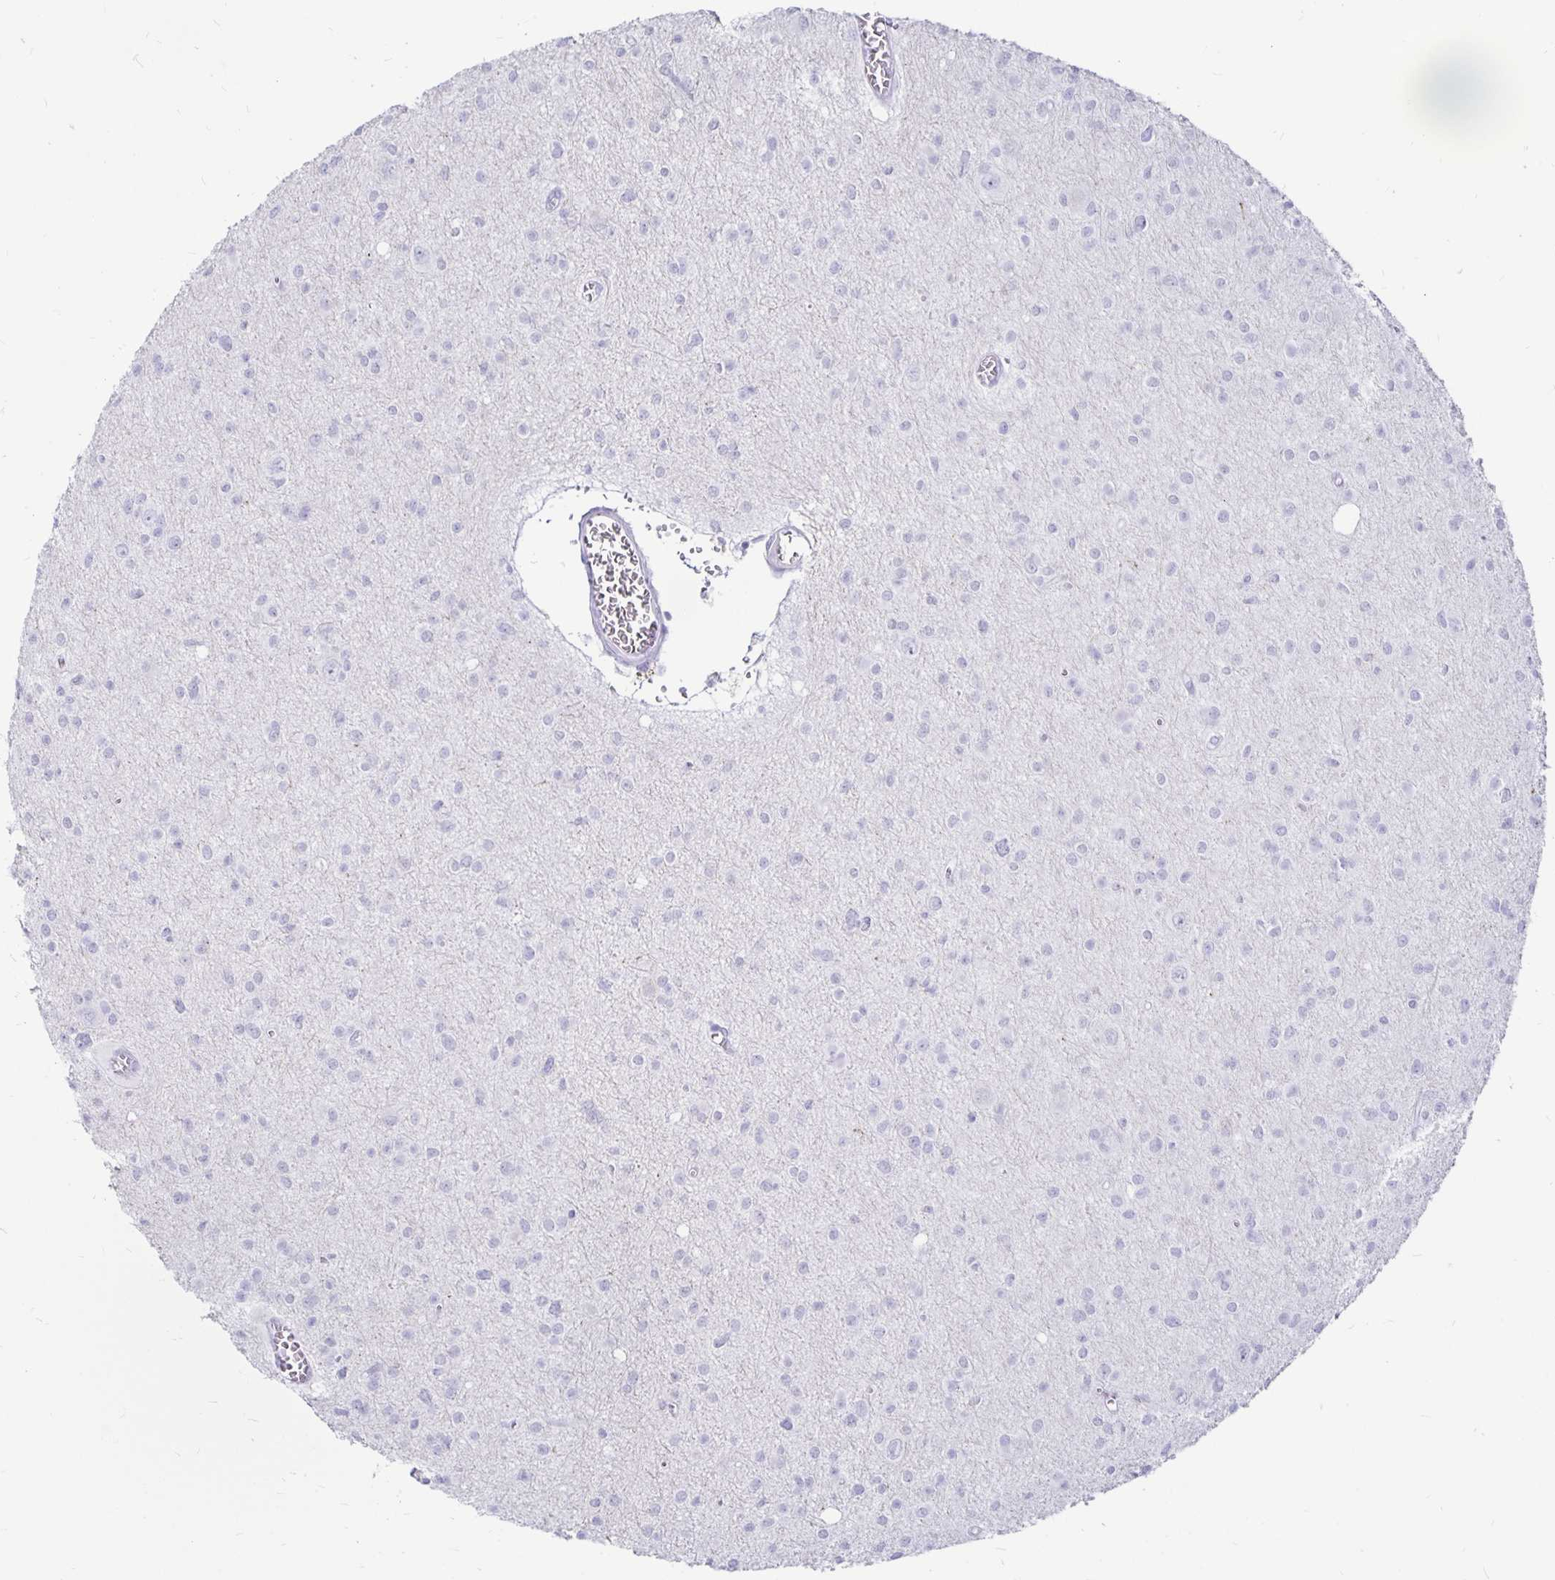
{"staining": {"intensity": "negative", "quantity": "none", "location": "none"}, "tissue": "glioma", "cell_type": "Tumor cells", "image_type": "cancer", "snomed": [{"axis": "morphology", "description": "Glioma, malignant, High grade"}, {"axis": "topography", "description": "Brain"}], "caption": "The image displays no significant staining in tumor cells of glioma.", "gene": "TIMP1", "patient": {"sex": "male", "age": 23}}